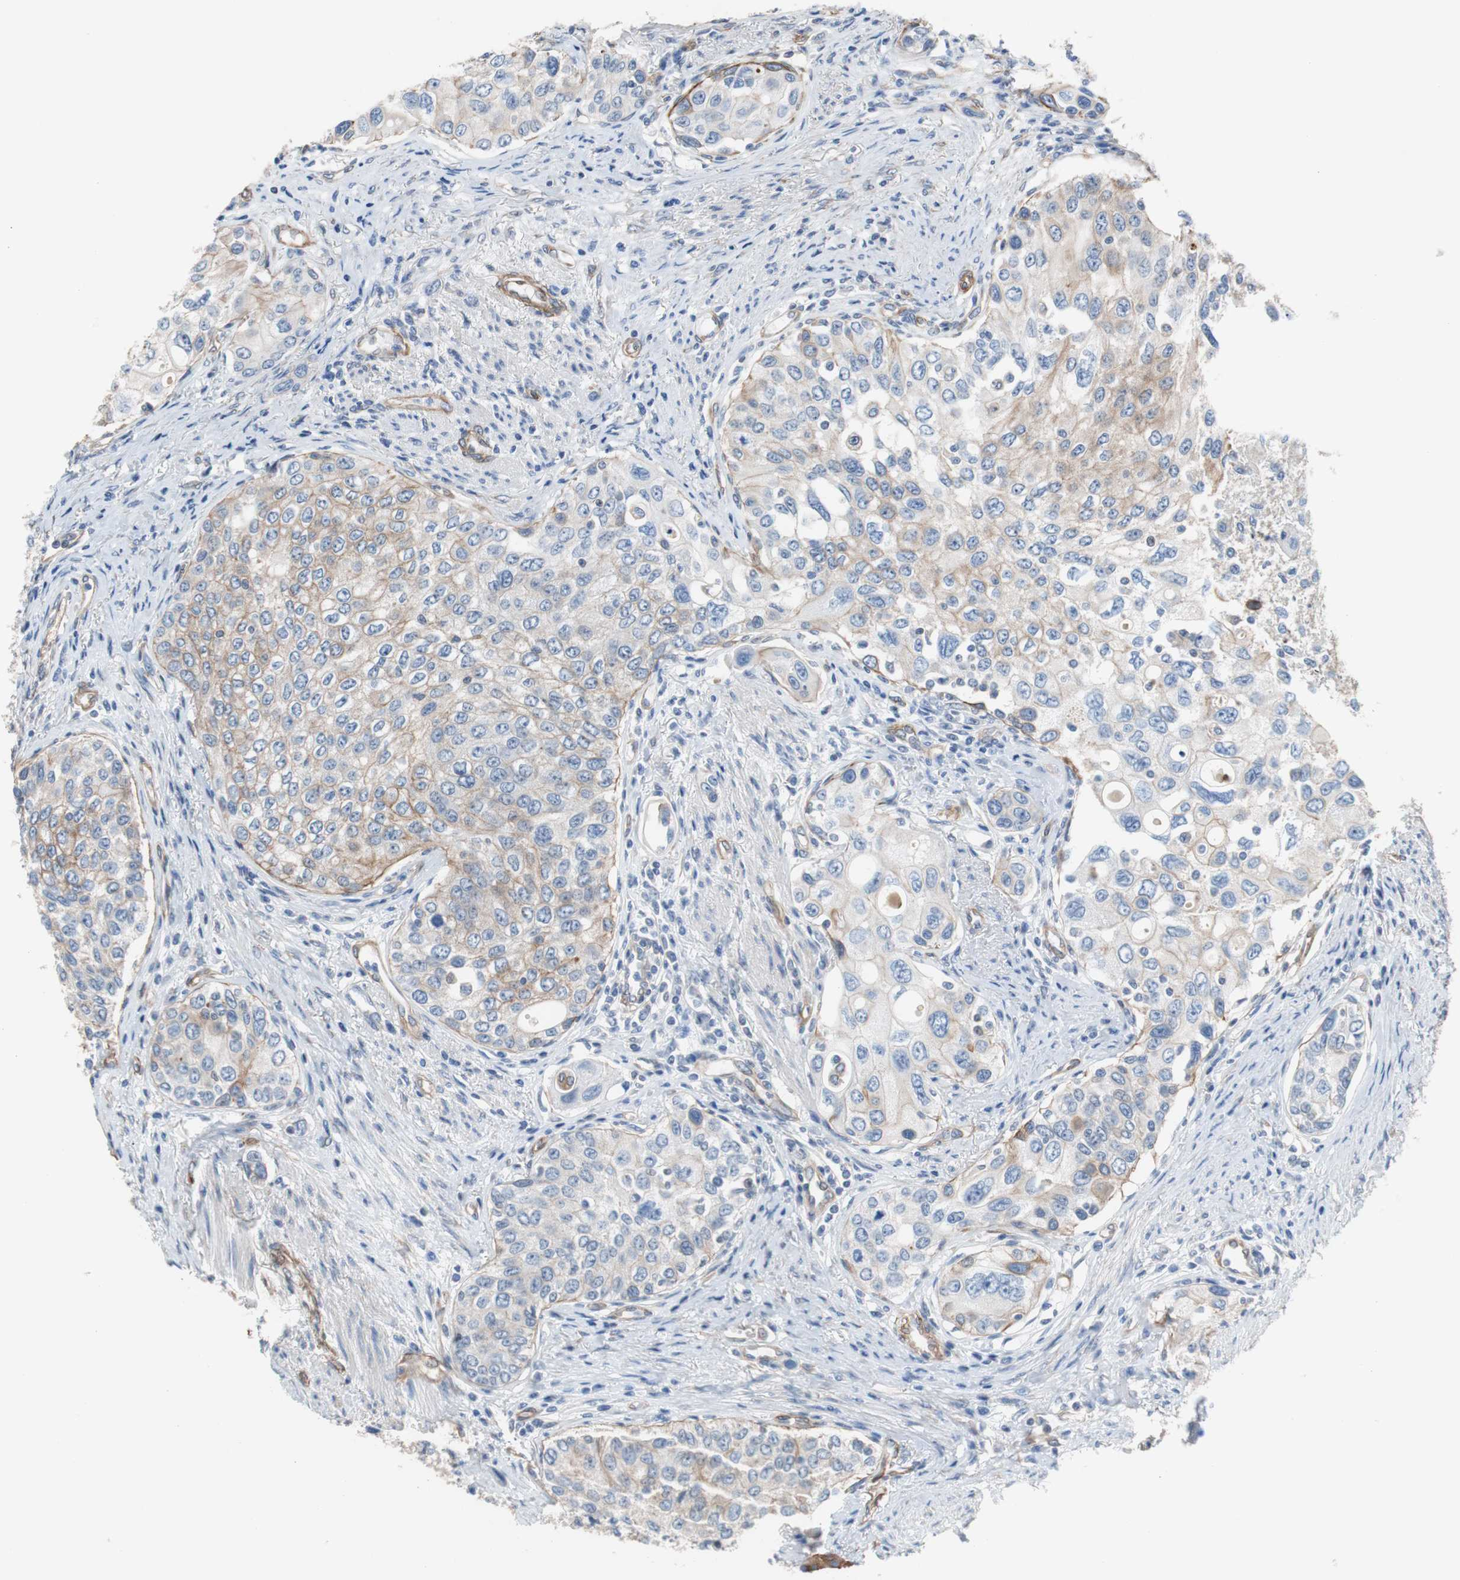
{"staining": {"intensity": "weak", "quantity": "25%-75%", "location": "cytoplasmic/membranous"}, "tissue": "urothelial cancer", "cell_type": "Tumor cells", "image_type": "cancer", "snomed": [{"axis": "morphology", "description": "Urothelial carcinoma, High grade"}, {"axis": "topography", "description": "Urinary bladder"}], "caption": "This micrograph displays urothelial cancer stained with immunohistochemistry to label a protein in brown. The cytoplasmic/membranous of tumor cells show weak positivity for the protein. Nuclei are counter-stained blue.", "gene": "KIF3B", "patient": {"sex": "female", "age": 56}}